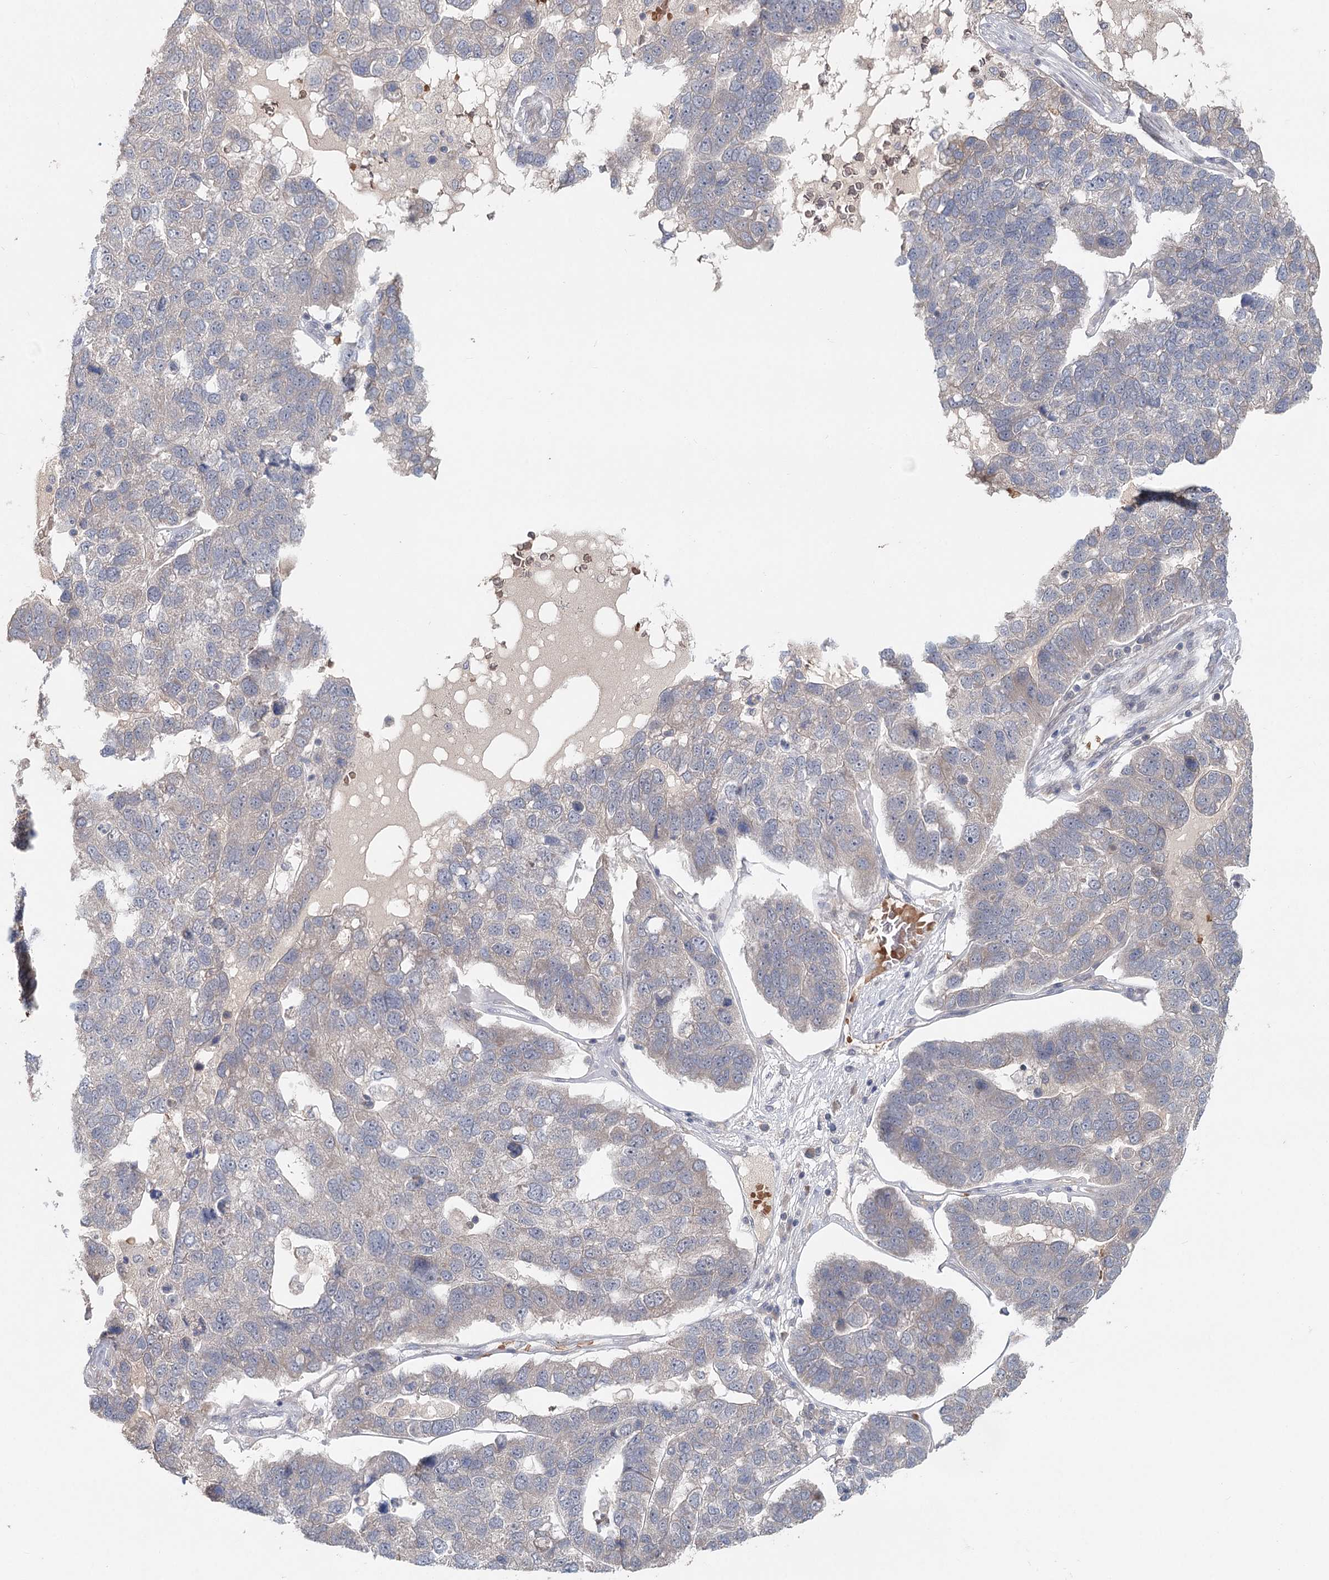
{"staining": {"intensity": "negative", "quantity": "none", "location": "none"}, "tissue": "pancreatic cancer", "cell_type": "Tumor cells", "image_type": "cancer", "snomed": [{"axis": "morphology", "description": "Adenocarcinoma, NOS"}, {"axis": "topography", "description": "Pancreas"}], "caption": "Photomicrograph shows no protein expression in tumor cells of pancreatic adenocarcinoma tissue. (DAB (3,3'-diaminobenzidine) IHC visualized using brightfield microscopy, high magnification).", "gene": "FBXO7", "patient": {"sex": "female", "age": 61}}